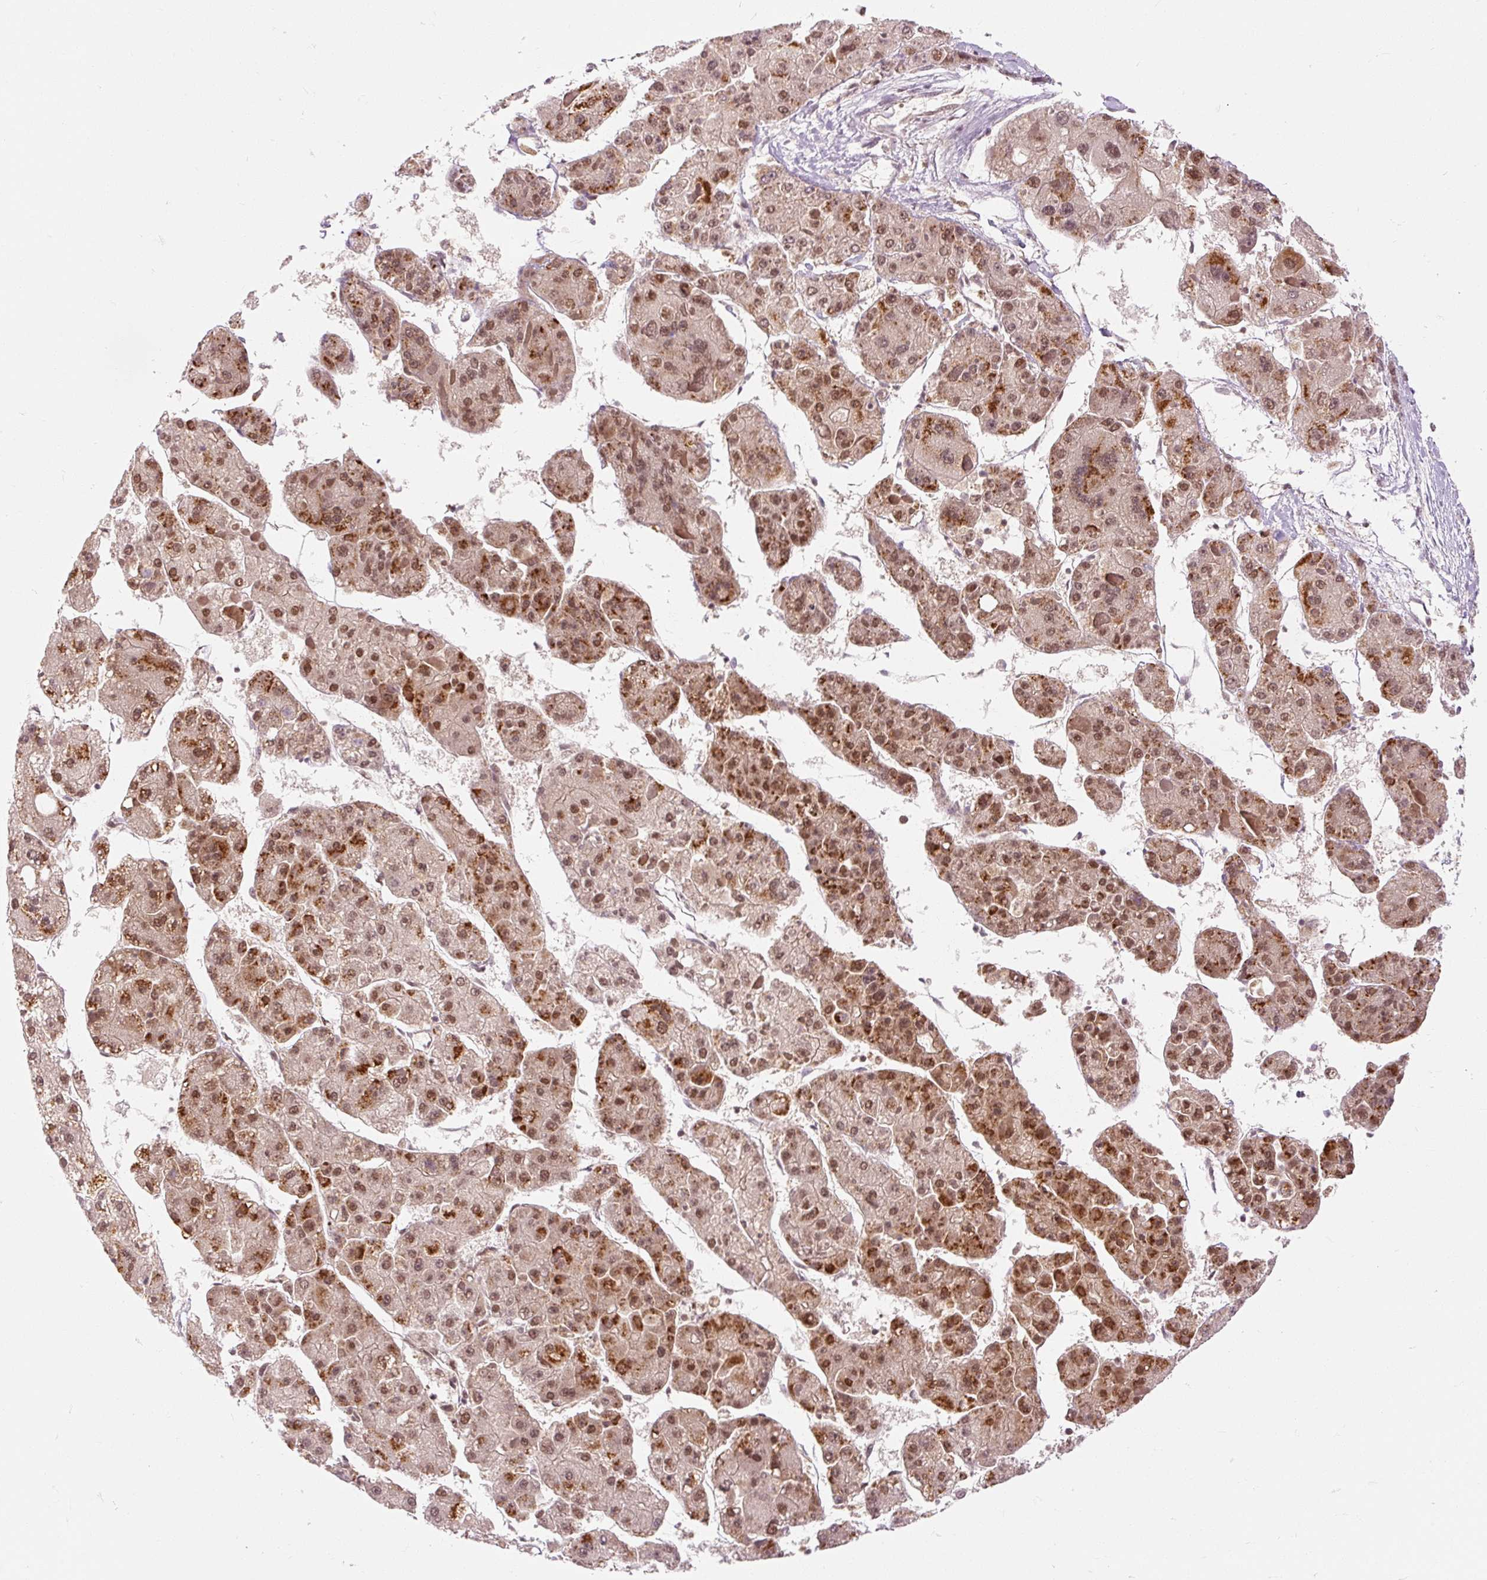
{"staining": {"intensity": "strong", "quantity": ">75%", "location": "cytoplasmic/membranous,nuclear"}, "tissue": "liver cancer", "cell_type": "Tumor cells", "image_type": "cancer", "snomed": [{"axis": "morphology", "description": "Carcinoma, Hepatocellular, NOS"}, {"axis": "topography", "description": "Liver"}], "caption": "Immunohistochemistry (IHC) of human liver cancer displays high levels of strong cytoplasmic/membranous and nuclear staining in about >75% of tumor cells.", "gene": "CSTF1", "patient": {"sex": "female", "age": 73}}